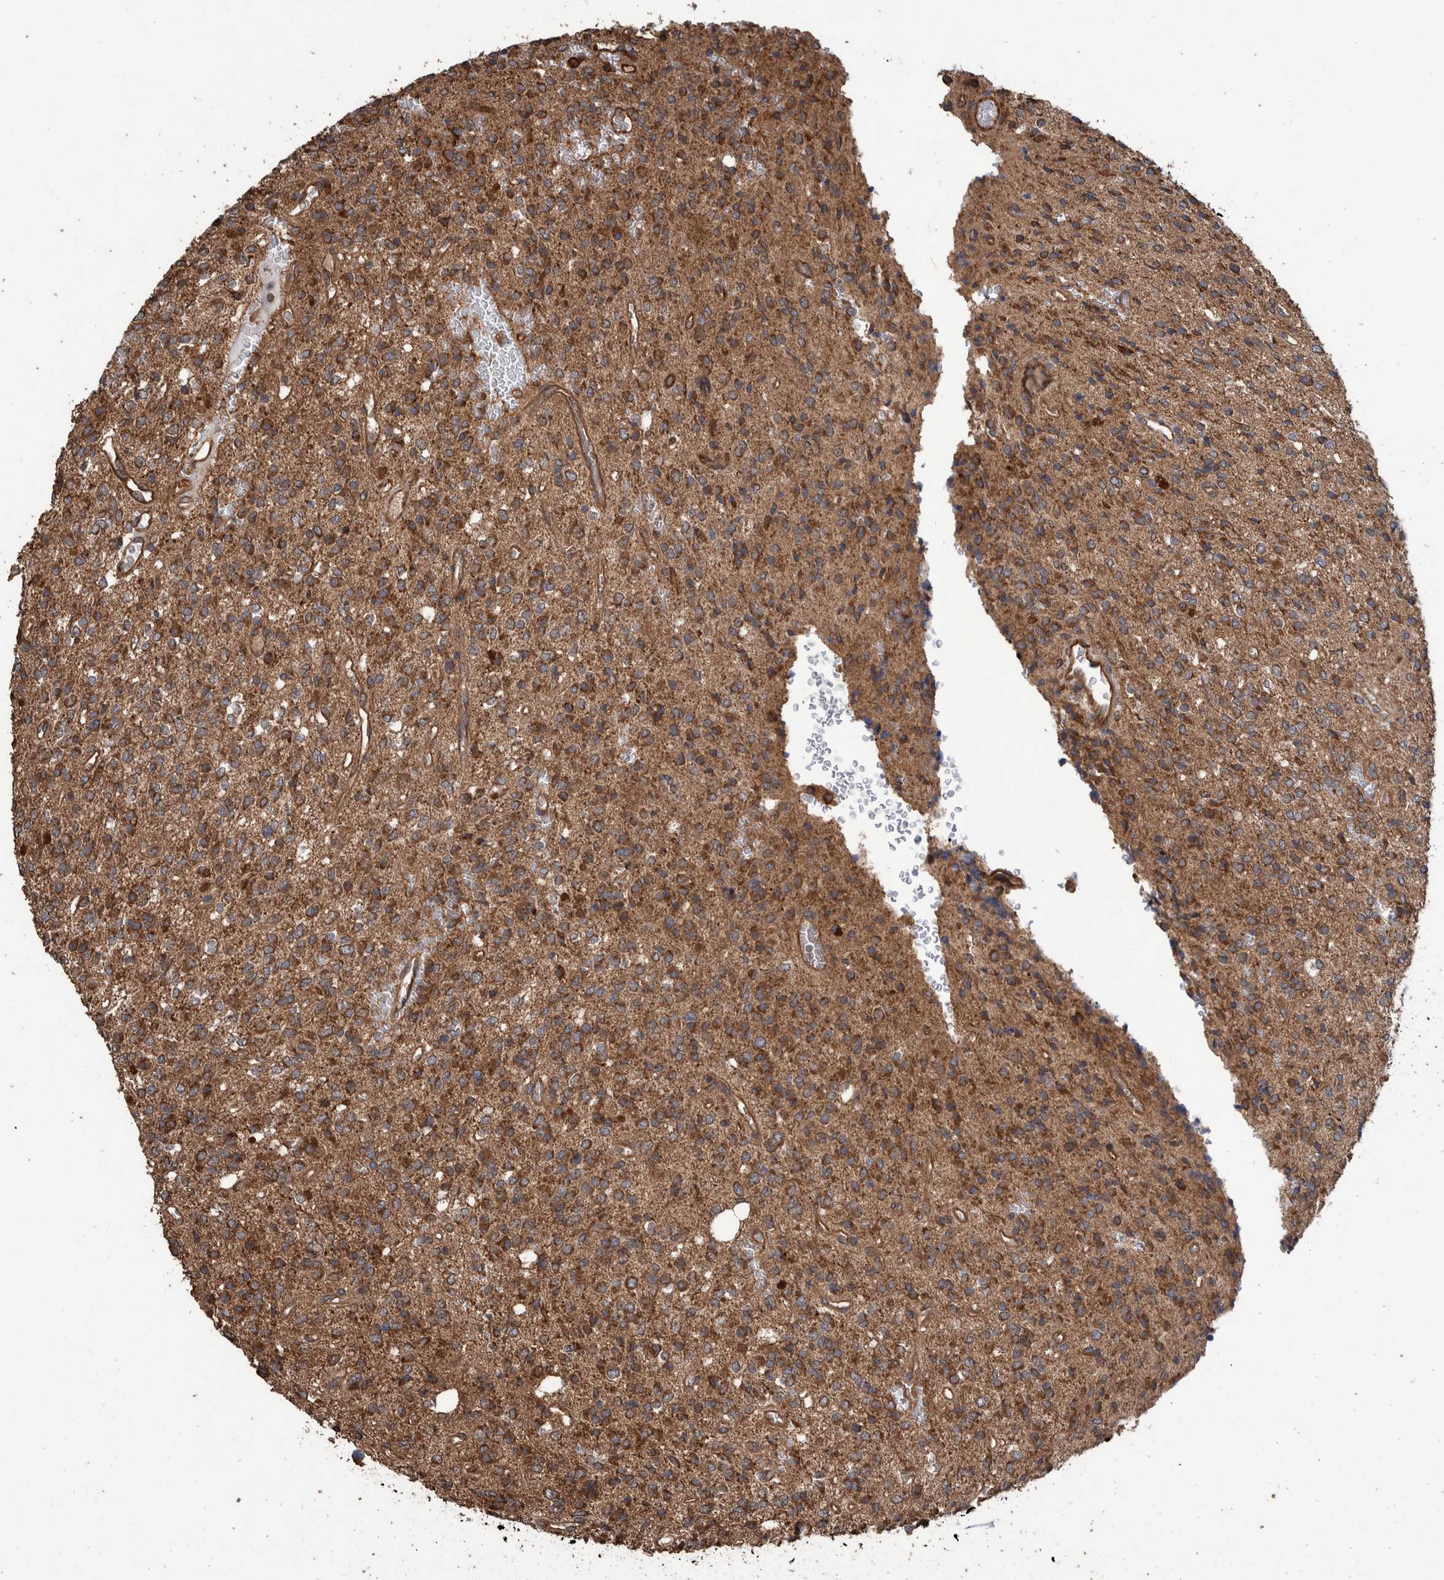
{"staining": {"intensity": "strong", "quantity": ">75%", "location": "cytoplasmic/membranous"}, "tissue": "glioma", "cell_type": "Tumor cells", "image_type": "cancer", "snomed": [{"axis": "morphology", "description": "Glioma, malignant, High grade"}, {"axis": "topography", "description": "Brain"}], "caption": "Strong cytoplasmic/membranous positivity for a protein is identified in about >75% of tumor cells of glioma using IHC.", "gene": "TRIM16", "patient": {"sex": "male", "age": 34}}